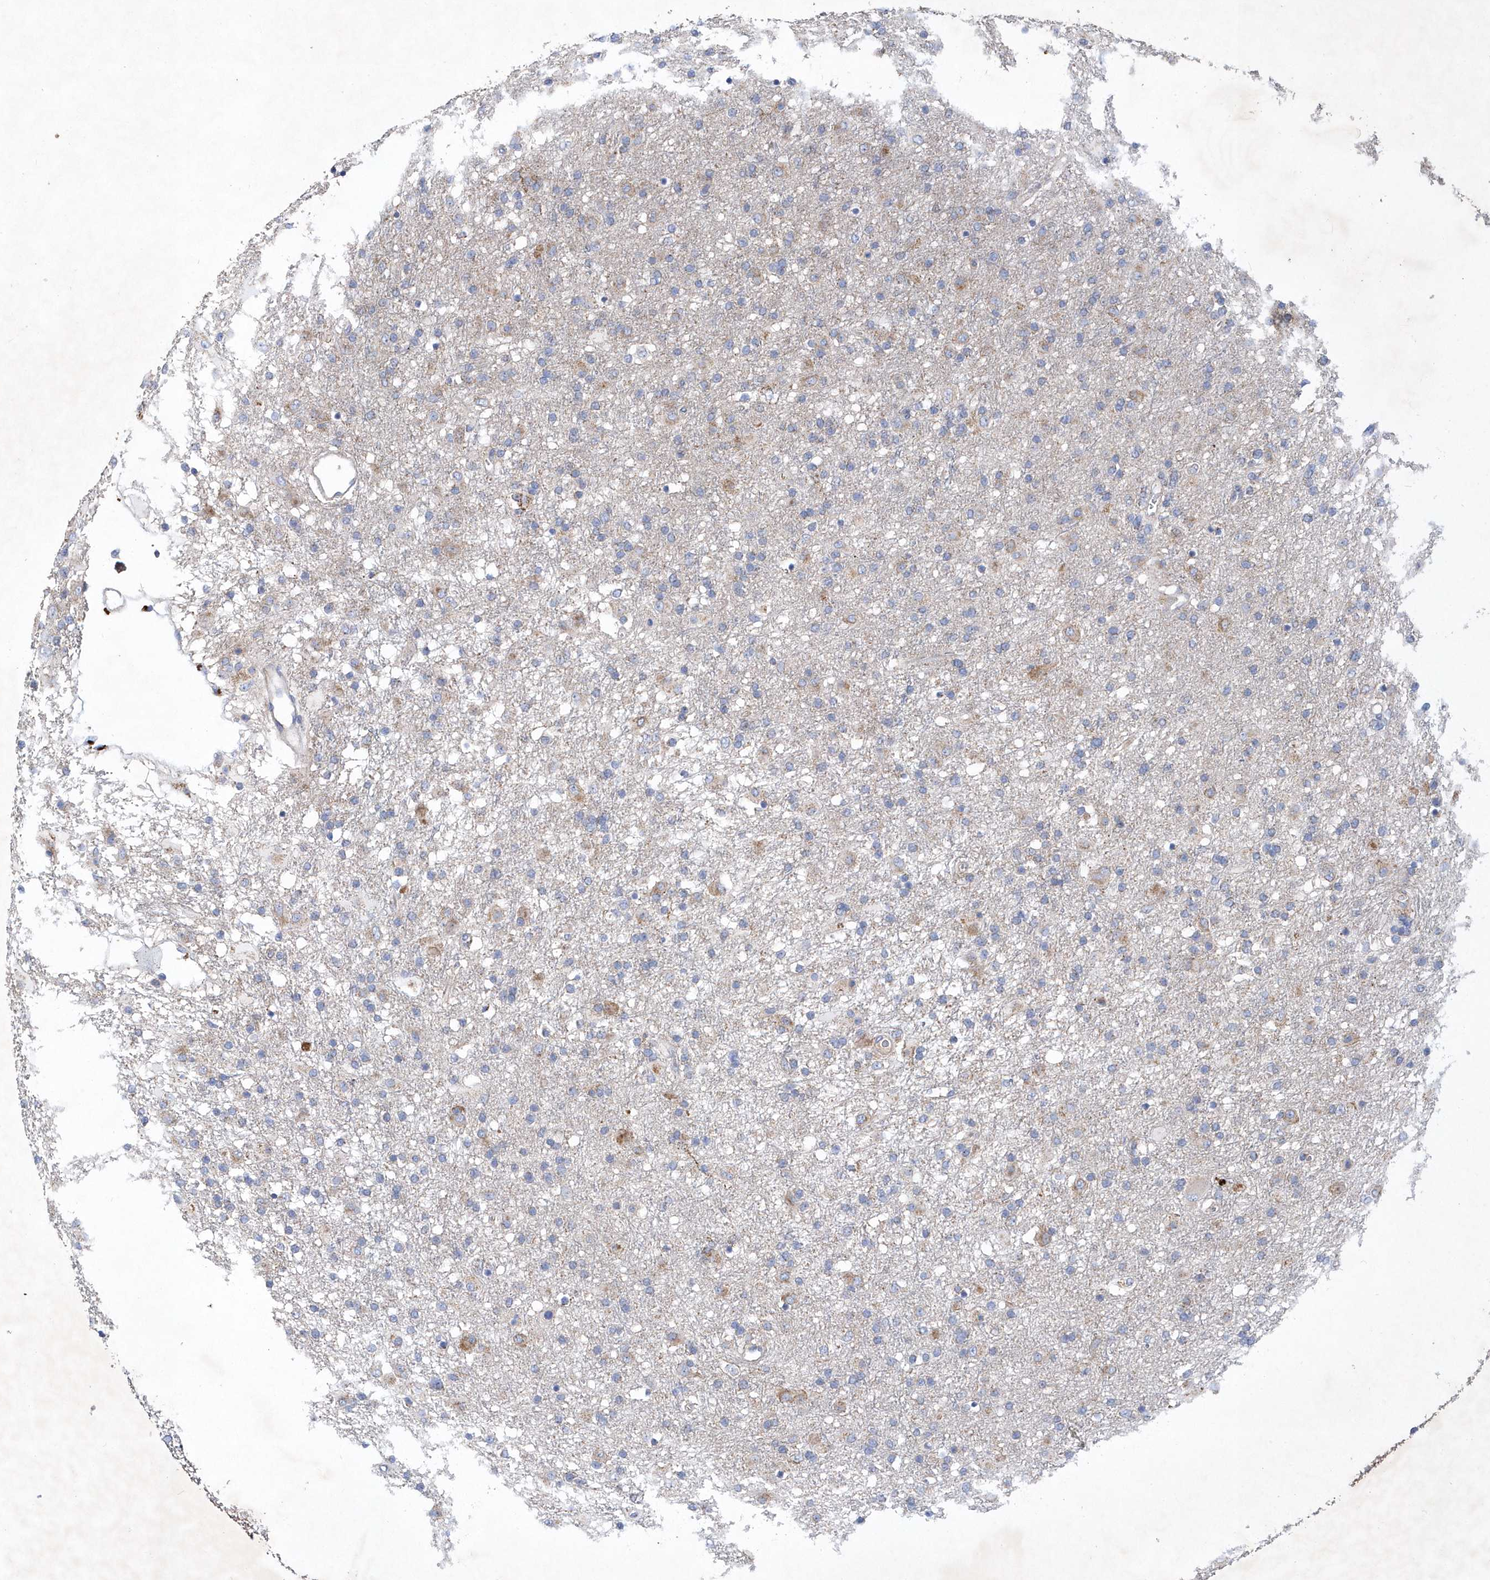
{"staining": {"intensity": "weak", "quantity": "<25%", "location": "cytoplasmic/membranous"}, "tissue": "glioma", "cell_type": "Tumor cells", "image_type": "cancer", "snomed": [{"axis": "morphology", "description": "Glioma, malignant, Low grade"}, {"axis": "topography", "description": "Brain"}], "caption": "Immunohistochemistry (IHC) of human low-grade glioma (malignant) reveals no staining in tumor cells. The staining was performed using DAB to visualize the protein expression in brown, while the nuclei were stained in blue with hematoxylin (Magnification: 20x).", "gene": "METTL8", "patient": {"sex": "male", "age": 65}}